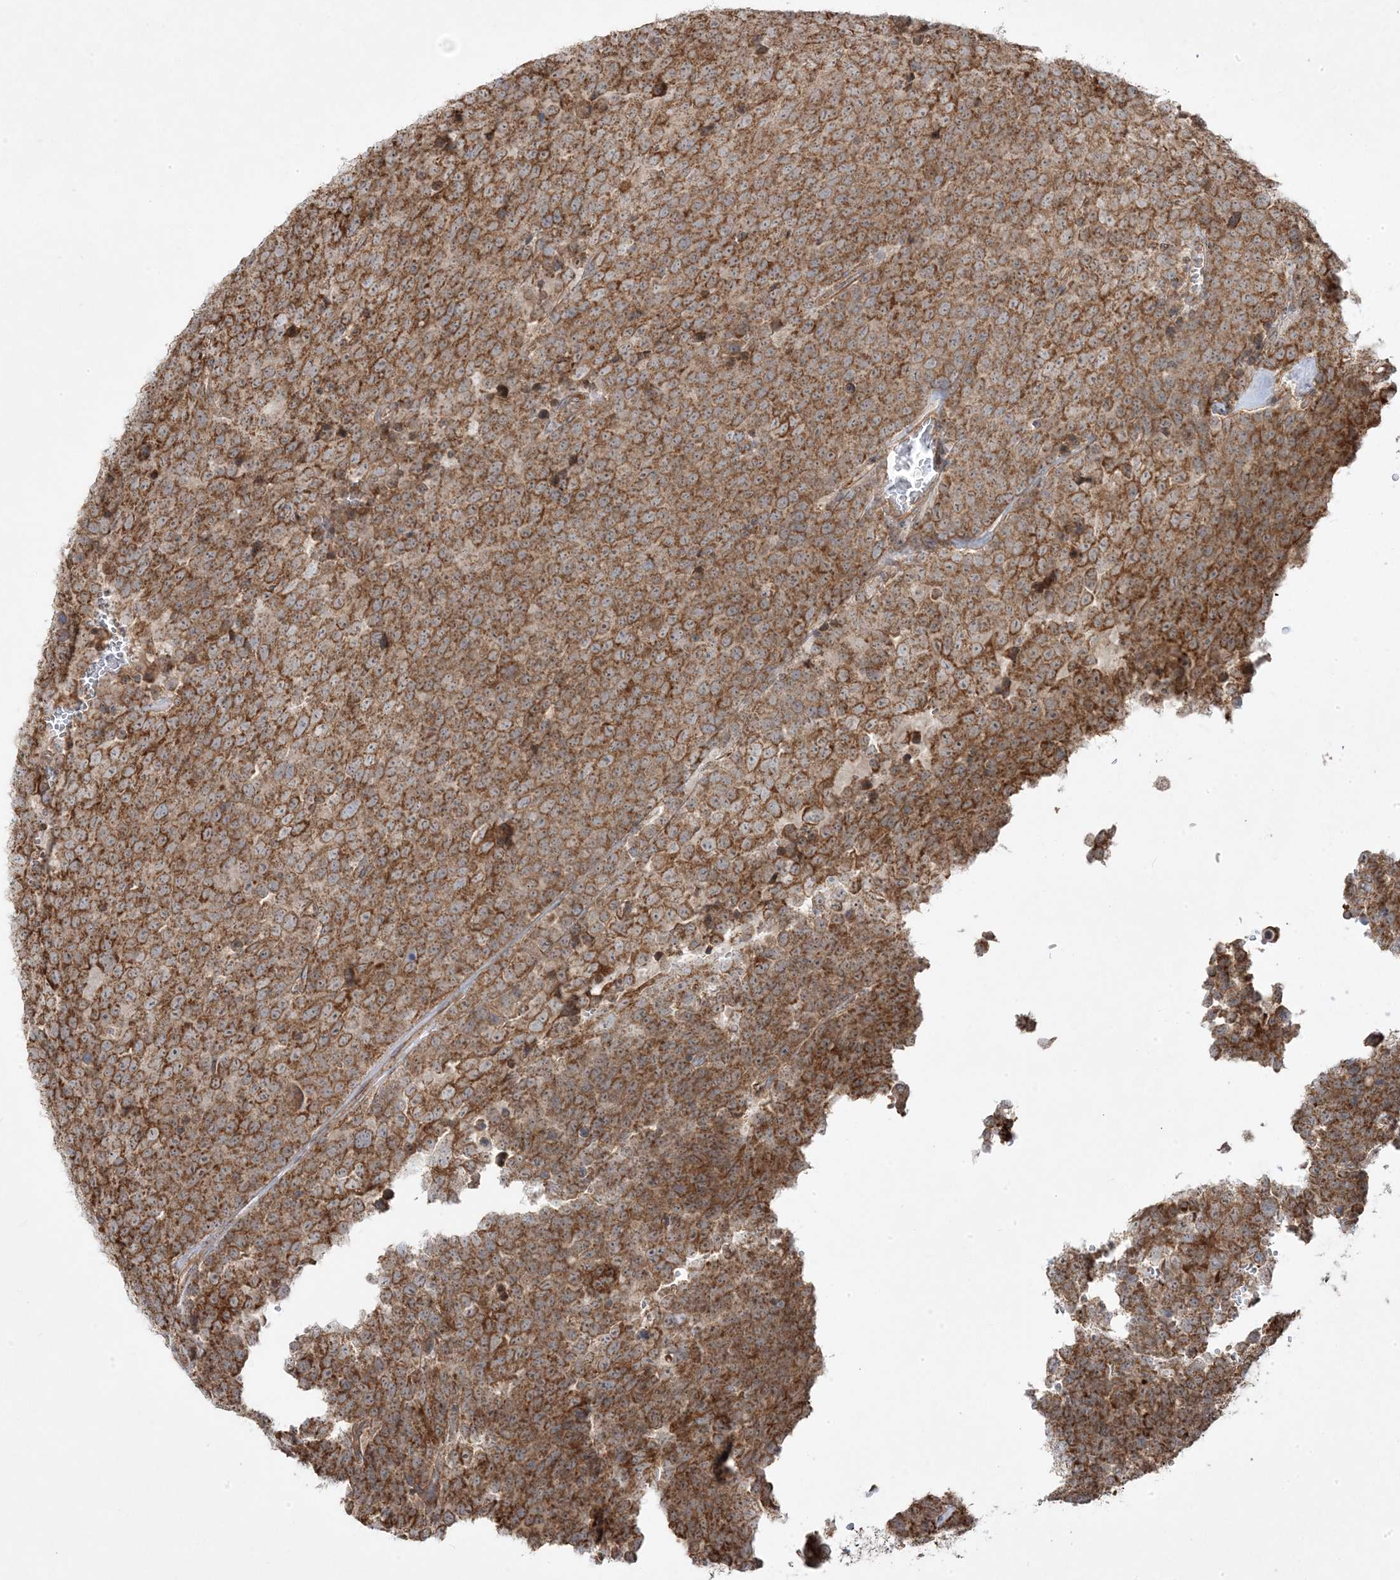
{"staining": {"intensity": "moderate", "quantity": ">75%", "location": "cytoplasmic/membranous"}, "tissue": "testis cancer", "cell_type": "Tumor cells", "image_type": "cancer", "snomed": [{"axis": "morphology", "description": "Seminoma, NOS"}, {"axis": "topography", "description": "Testis"}], "caption": "Protein analysis of seminoma (testis) tissue demonstrates moderate cytoplasmic/membranous positivity in about >75% of tumor cells.", "gene": "CLUAP1", "patient": {"sex": "male", "age": 71}}